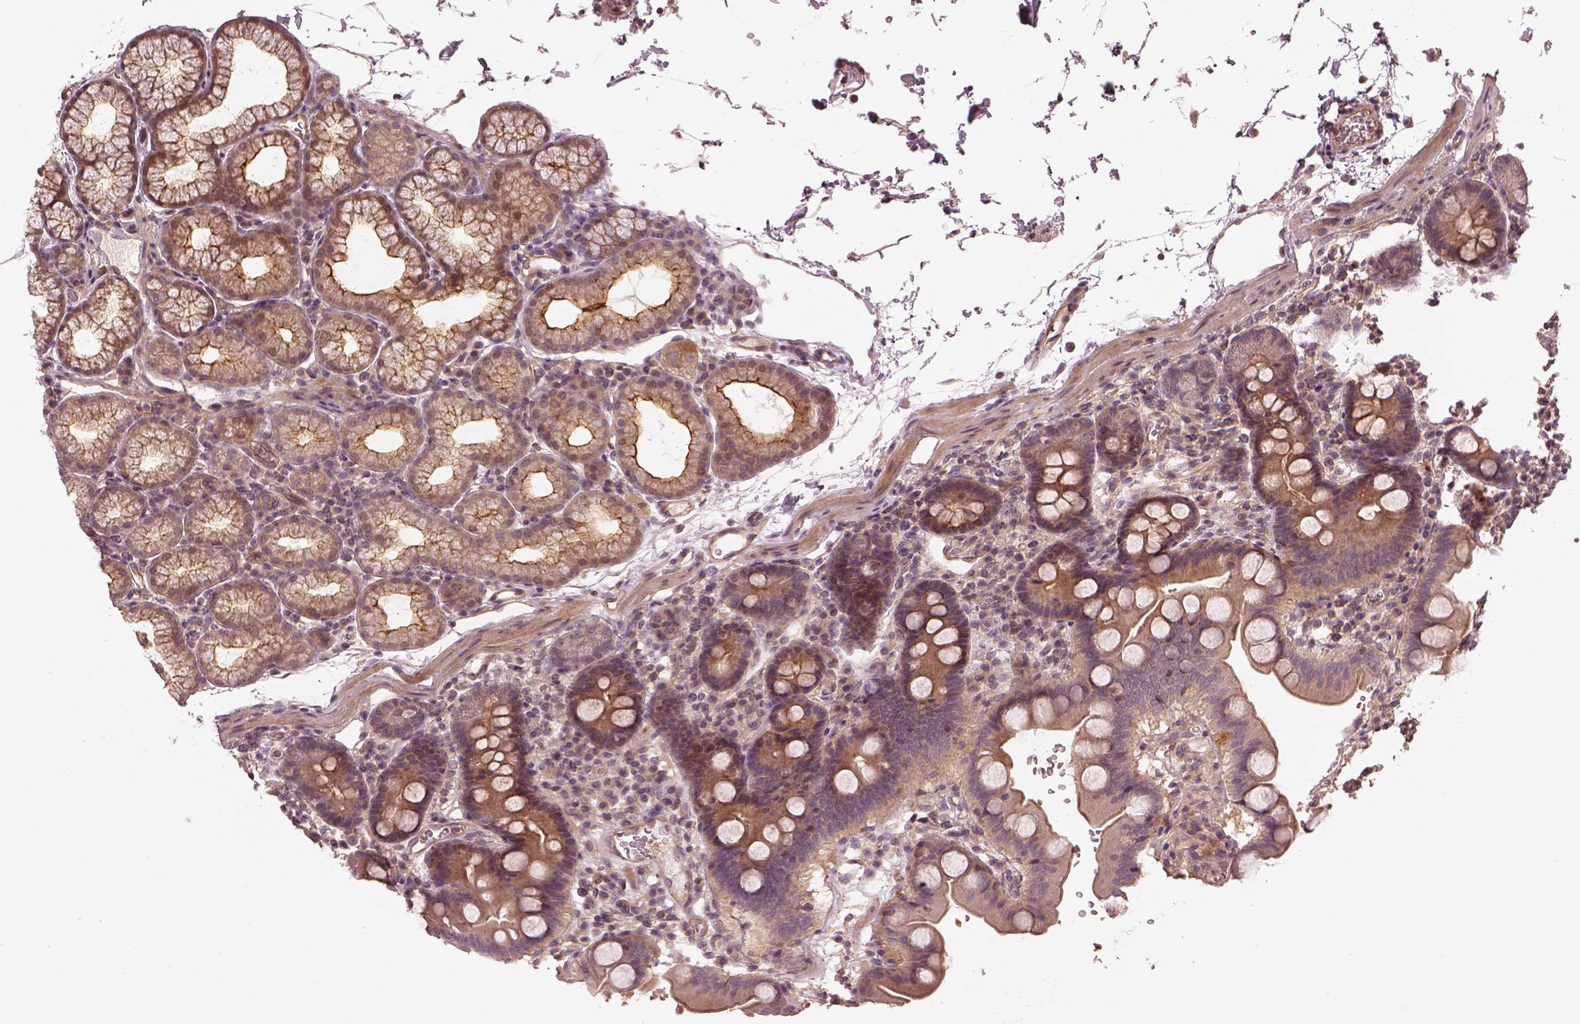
{"staining": {"intensity": "moderate", "quantity": ">75%", "location": "cytoplasmic/membranous"}, "tissue": "duodenum", "cell_type": "Glandular cells", "image_type": "normal", "snomed": [{"axis": "morphology", "description": "Normal tissue, NOS"}, {"axis": "topography", "description": "Duodenum"}], "caption": "An immunohistochemistry (IHC) histopathology image of normal tissue is shown. Protein staining in brown highlights moderate cytoplasmic/membranous positivity in duodenum within glandular cells. Using DAB (brown) and hematoxylin (blue) stains, captured at high magnification using brightfield microscopy.", "gene": "FAM107B", "patient": {"sex": "male", "age": 59}}